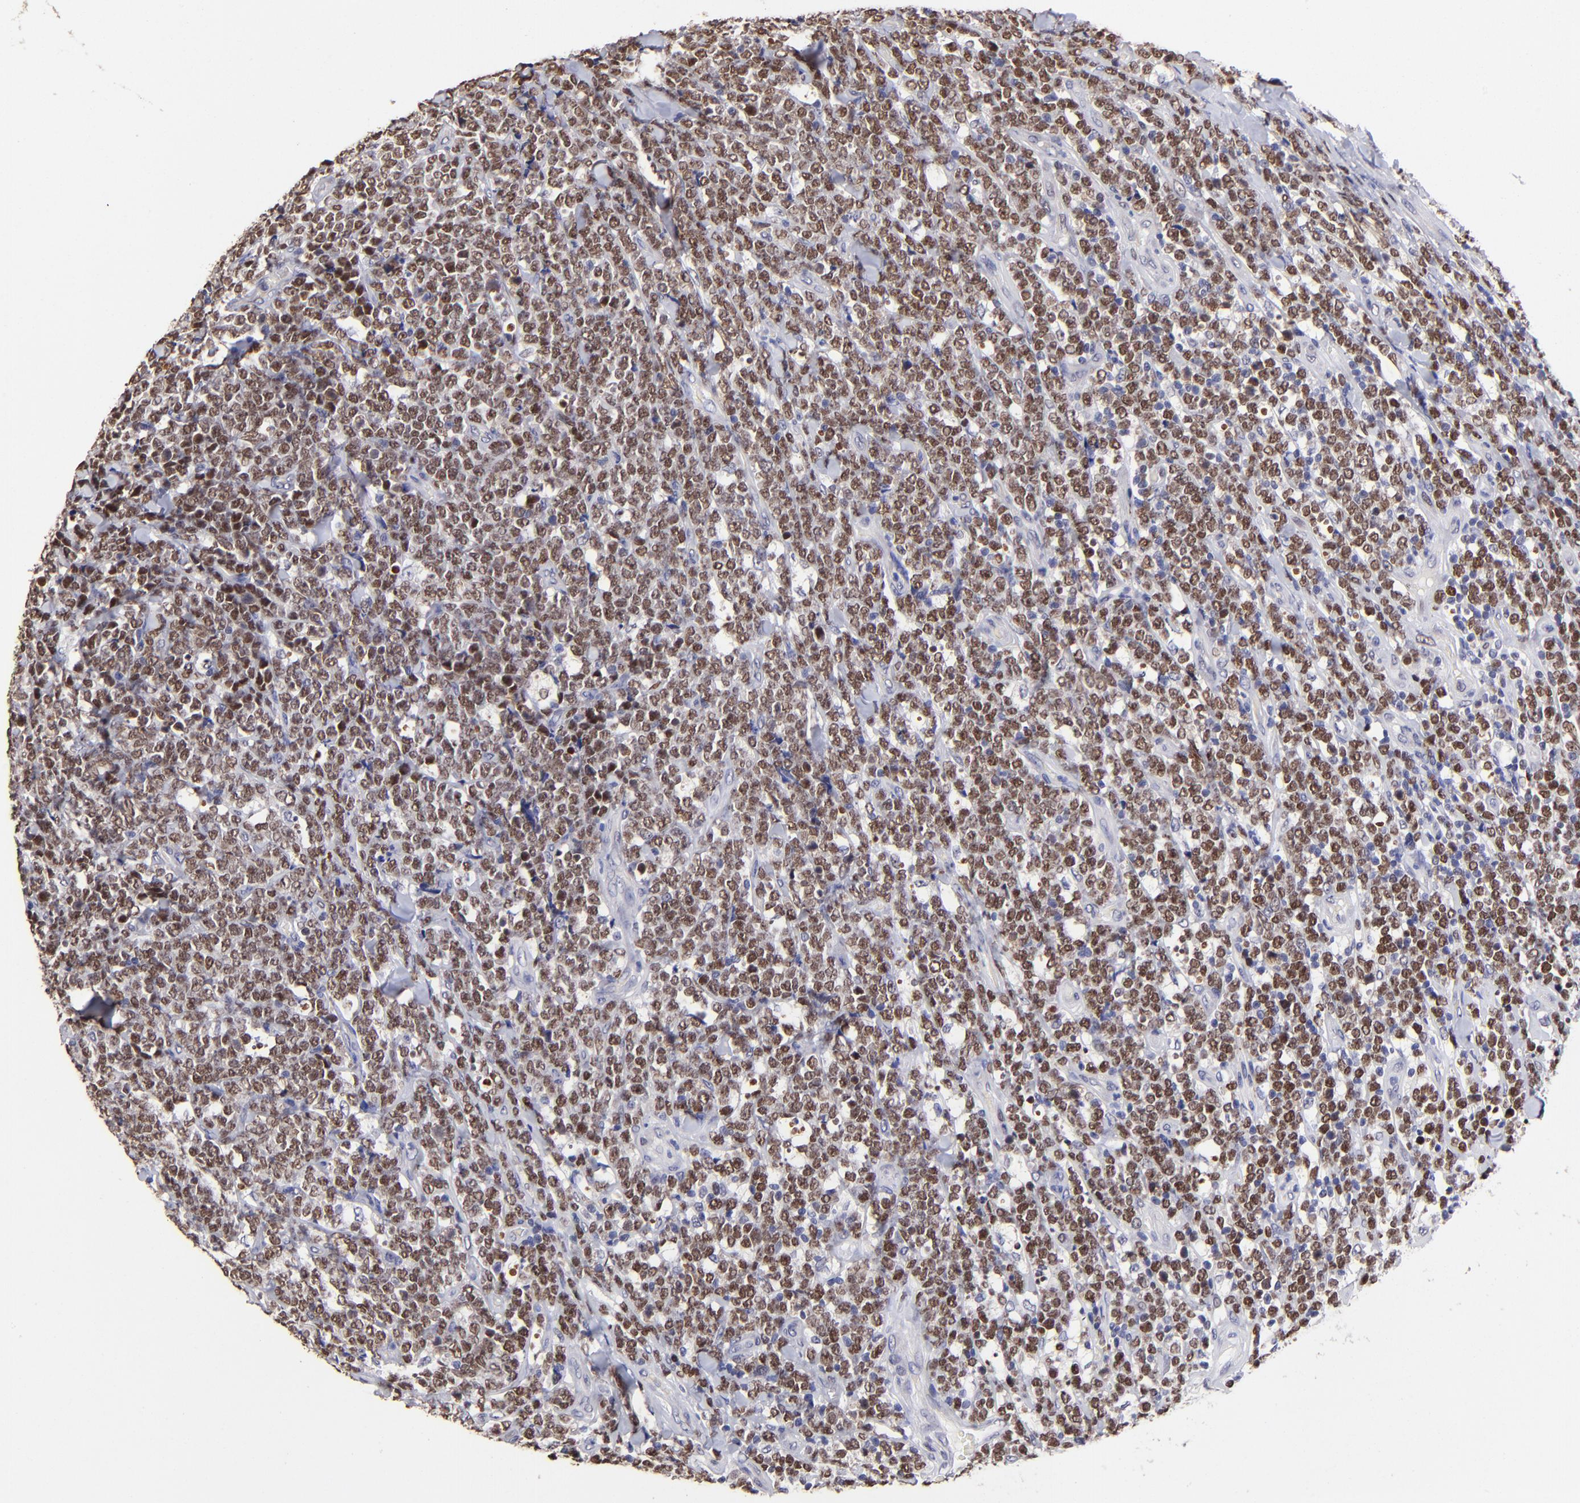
{"staining": {"intensity": "strong", "quantity": ">75%", "location": "nuclear"}, "tissue": "lymphoma", "cell_type": "Tumor cells", "image_type": "cancer", "snomed": [{"axis": "morphology", "description": "Malignant lymphoma, non-Hodgkin's type, High grade"}, {"axis": "topography", "description": "Small intestine"}, {"axis": "topography", "description": "Colon"}], "caption": "Lymphoma was stained to show a protein in brown. There is high levels of strong nuclear positivity in about >75% of tumor cells.", "gene": "DNMT1", "patient": {"sex": "male", "age": 8}}